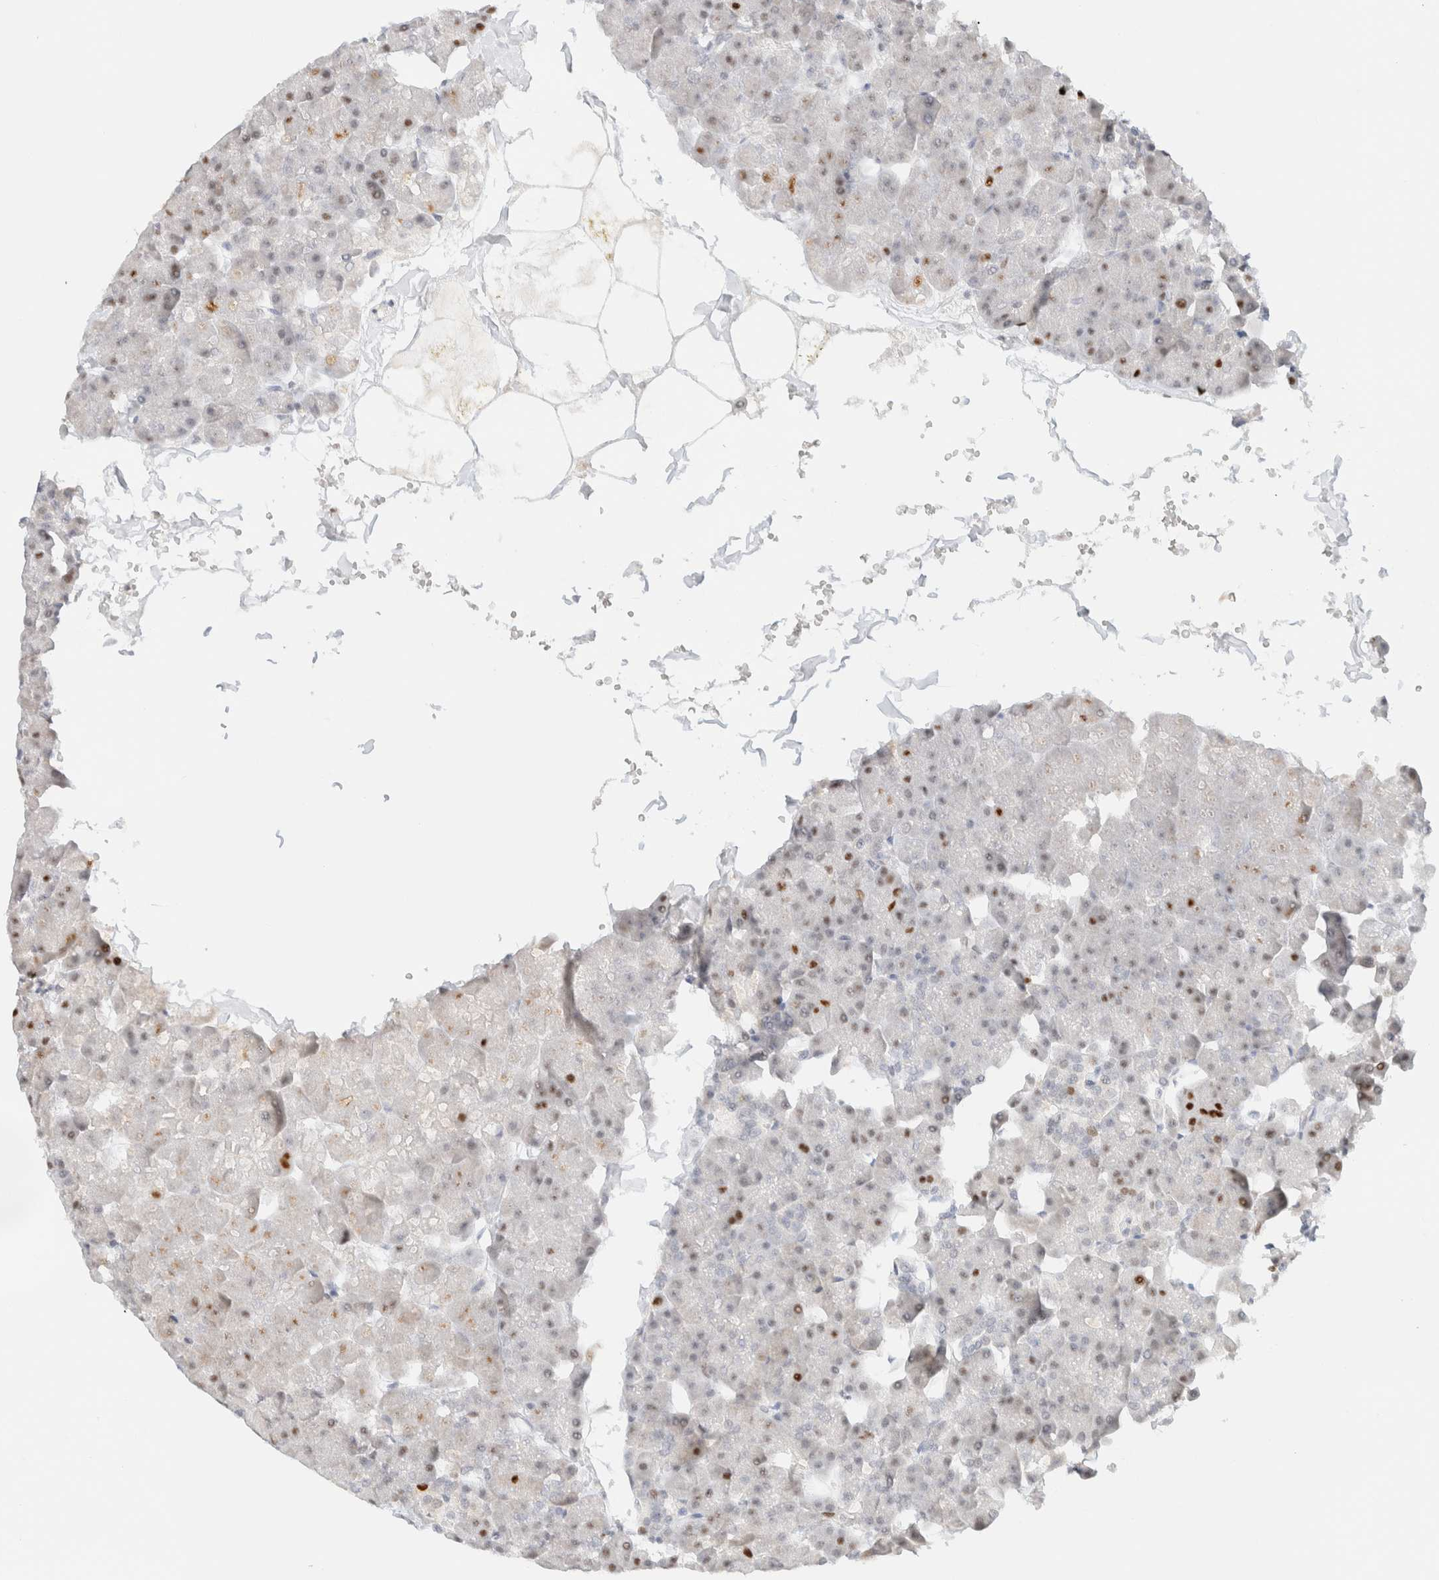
{"staining": {"intensity": "moderate", "quantity": "<25%", "location": "nuclear"}, "tissue": "pancreas", "cell_type": "Exocrine glandular cells", "image_type": "normal", "snomed": [{"axis": "morphology", "description": "Normal tissue, NOS"}, {"axis": "topography", "description": "Pancreas"}], "caption": "Immunohistochemistry (IHC) micrograph of unremarkable pancreas: pancreas stained using IHC displays low levels of moderate protein expression localized specifically in the nuclear of exocrine glandular cells, appearing as a nuclear brown color.", "gene": "DDB2", "patient": {"sex": "male", "age": 35}}